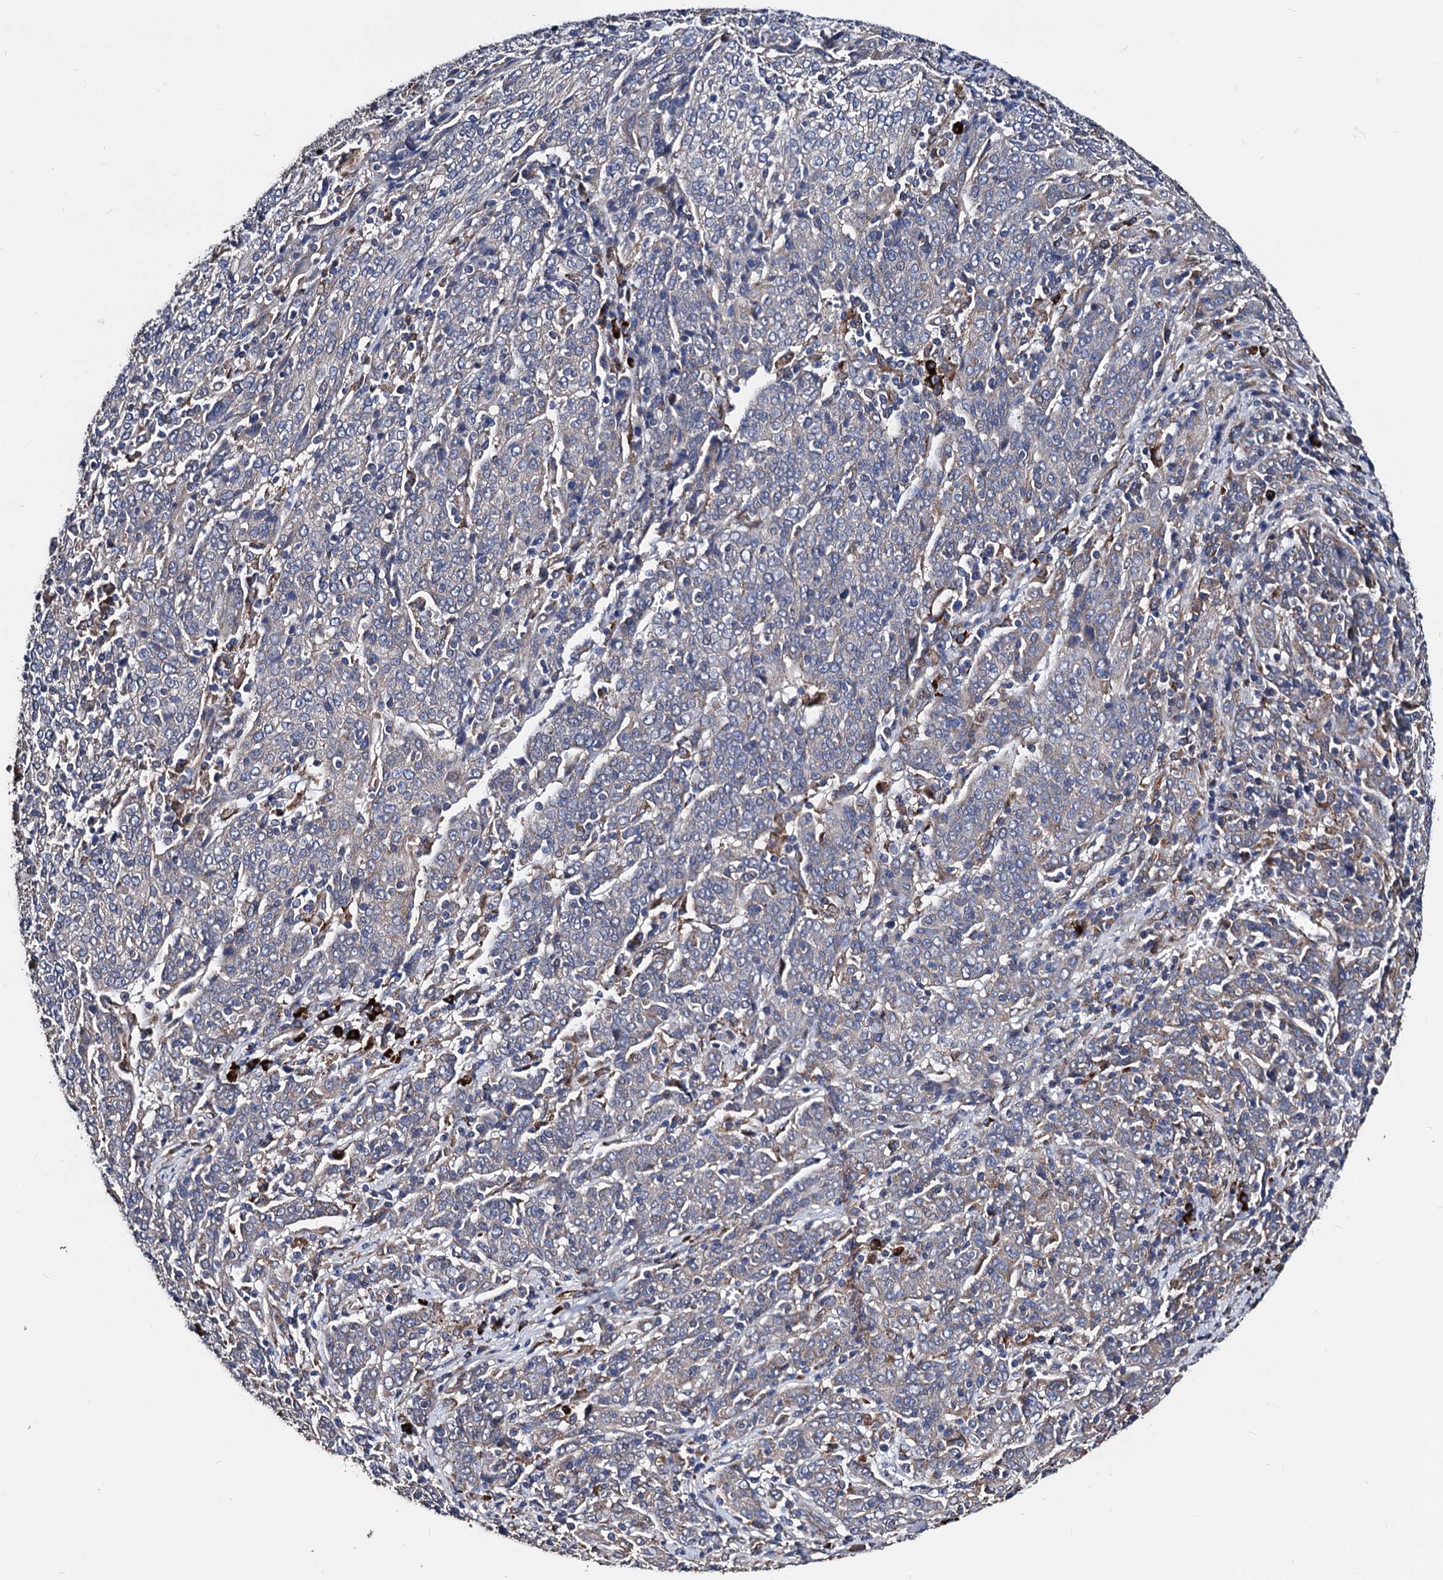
{"staining": {"intensity": "weak", "quantity": "<25%", "location": "cytoplasmic/membranous"}, "tissue": "cervical cancer", "cell_type": "Tumor cells", "image_type": "cancer", "snomed": [{"axis": "morphology", "description": "Squamous cell carcinoma, NOS"}, {"axis": "topography", "description": "Cervix"}], "caption": "A high-resolution photomicrograph shows immunohistochemistry (IHC) staining of cervical cancer, which displays no significant positivity in tumor cells.", "gene": "AKAP11", "patient": {"sex": "female", "age": 67}}